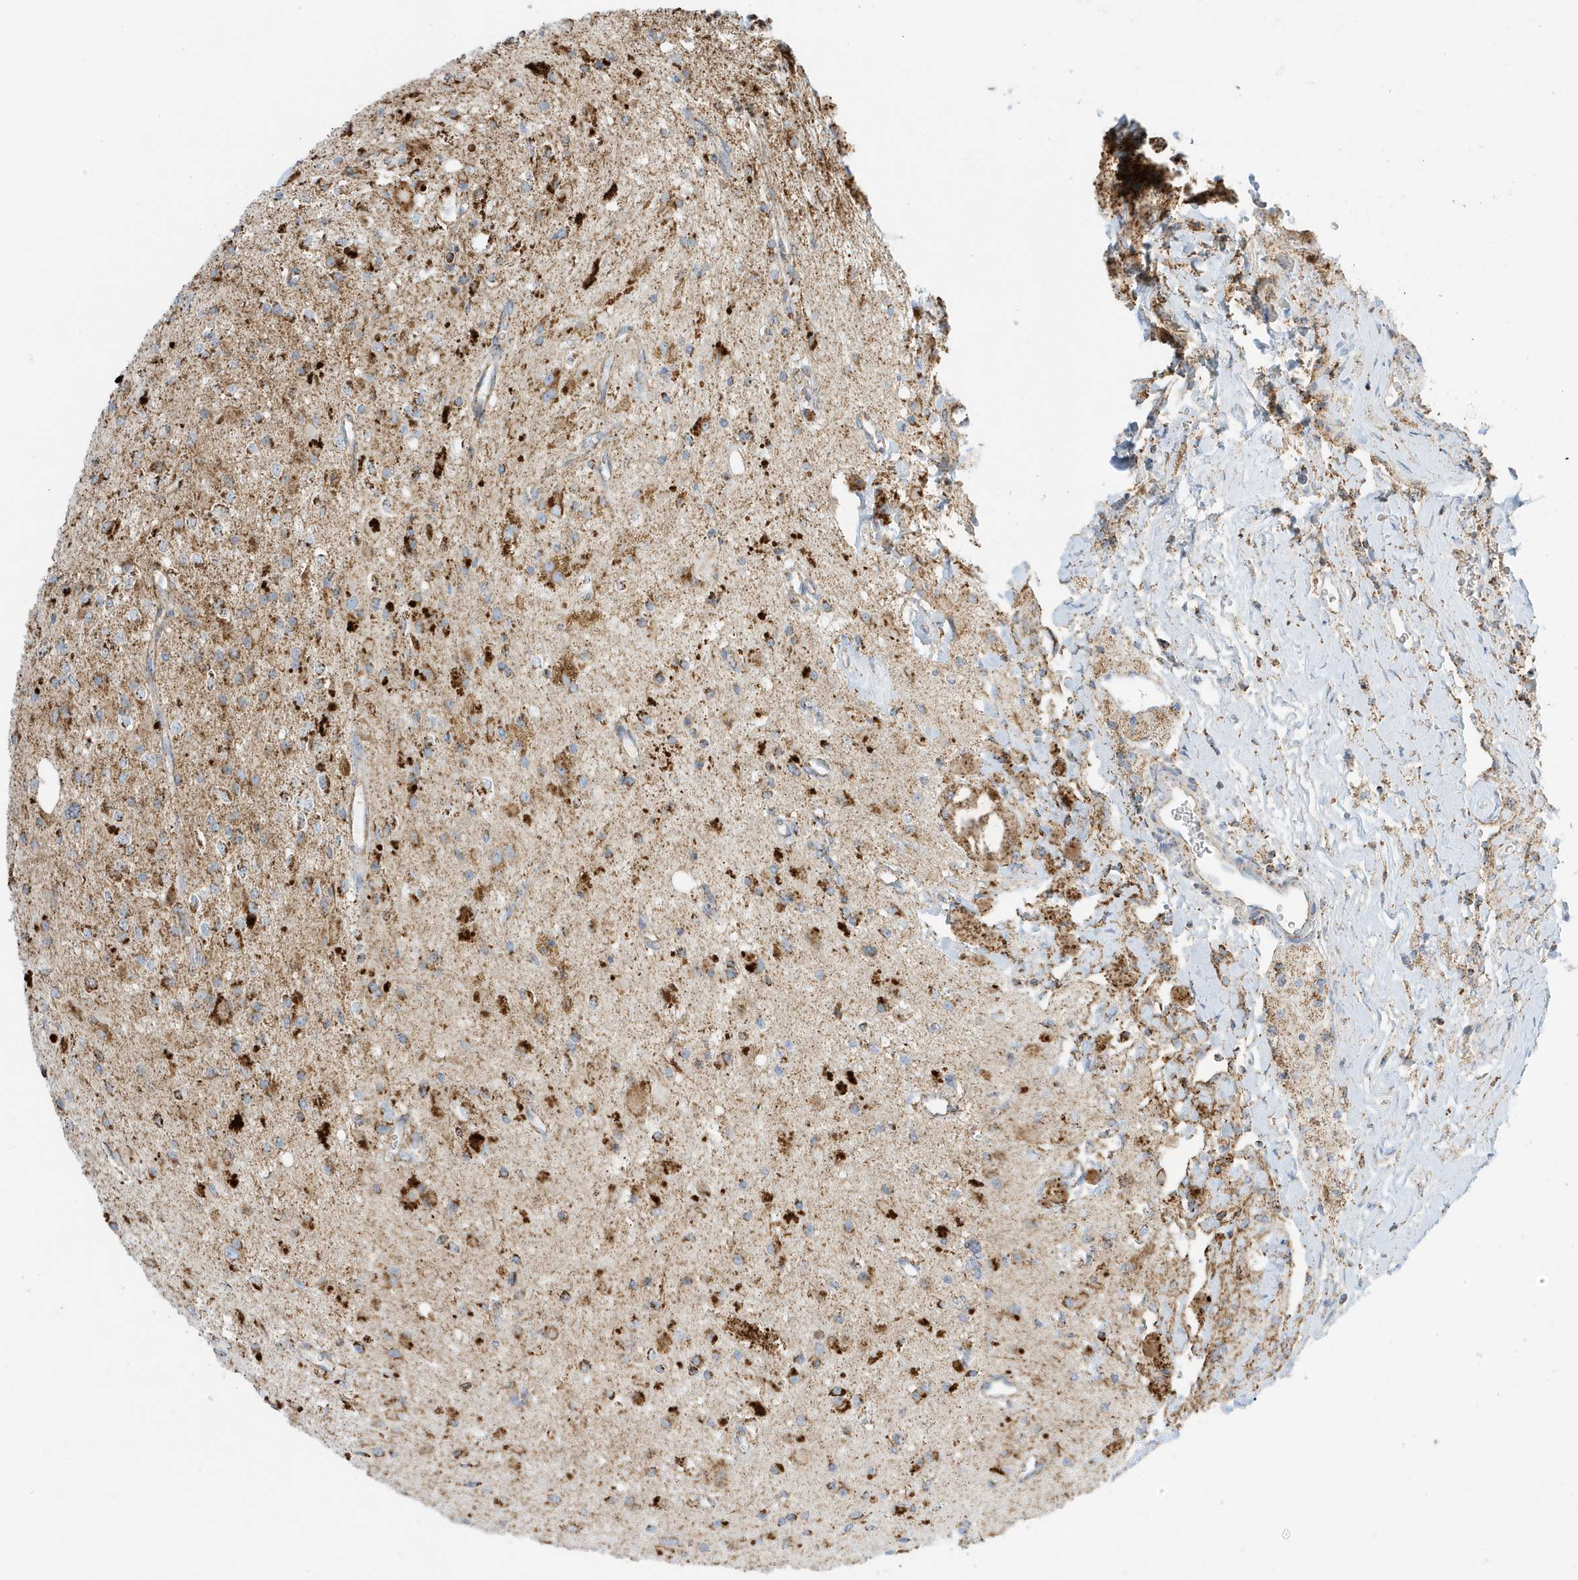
{"staining": {"intensity": "moderate", "quantity": "25%-75%", "location": "cytoplasmic/membranous"}, "tissue": "glioma", "cell_type": "Tumor cells", "image_type": "cancer", "snomed": [{"axis": "morphology", "description": "Glioma, malignant, High grade"}, {"axis": "topography", "description": "Brain"}], "caption": "Tumor cells reveal medium levels of moderate cytoplasmic/membranous staining in about 25%-75% of cells in high-grade glioma (malignant). (Brightfield microscopy of DAB IHC at high magnification).", "gene": "ATP5ME", "patient": {"sex": "male", "age": 34}}